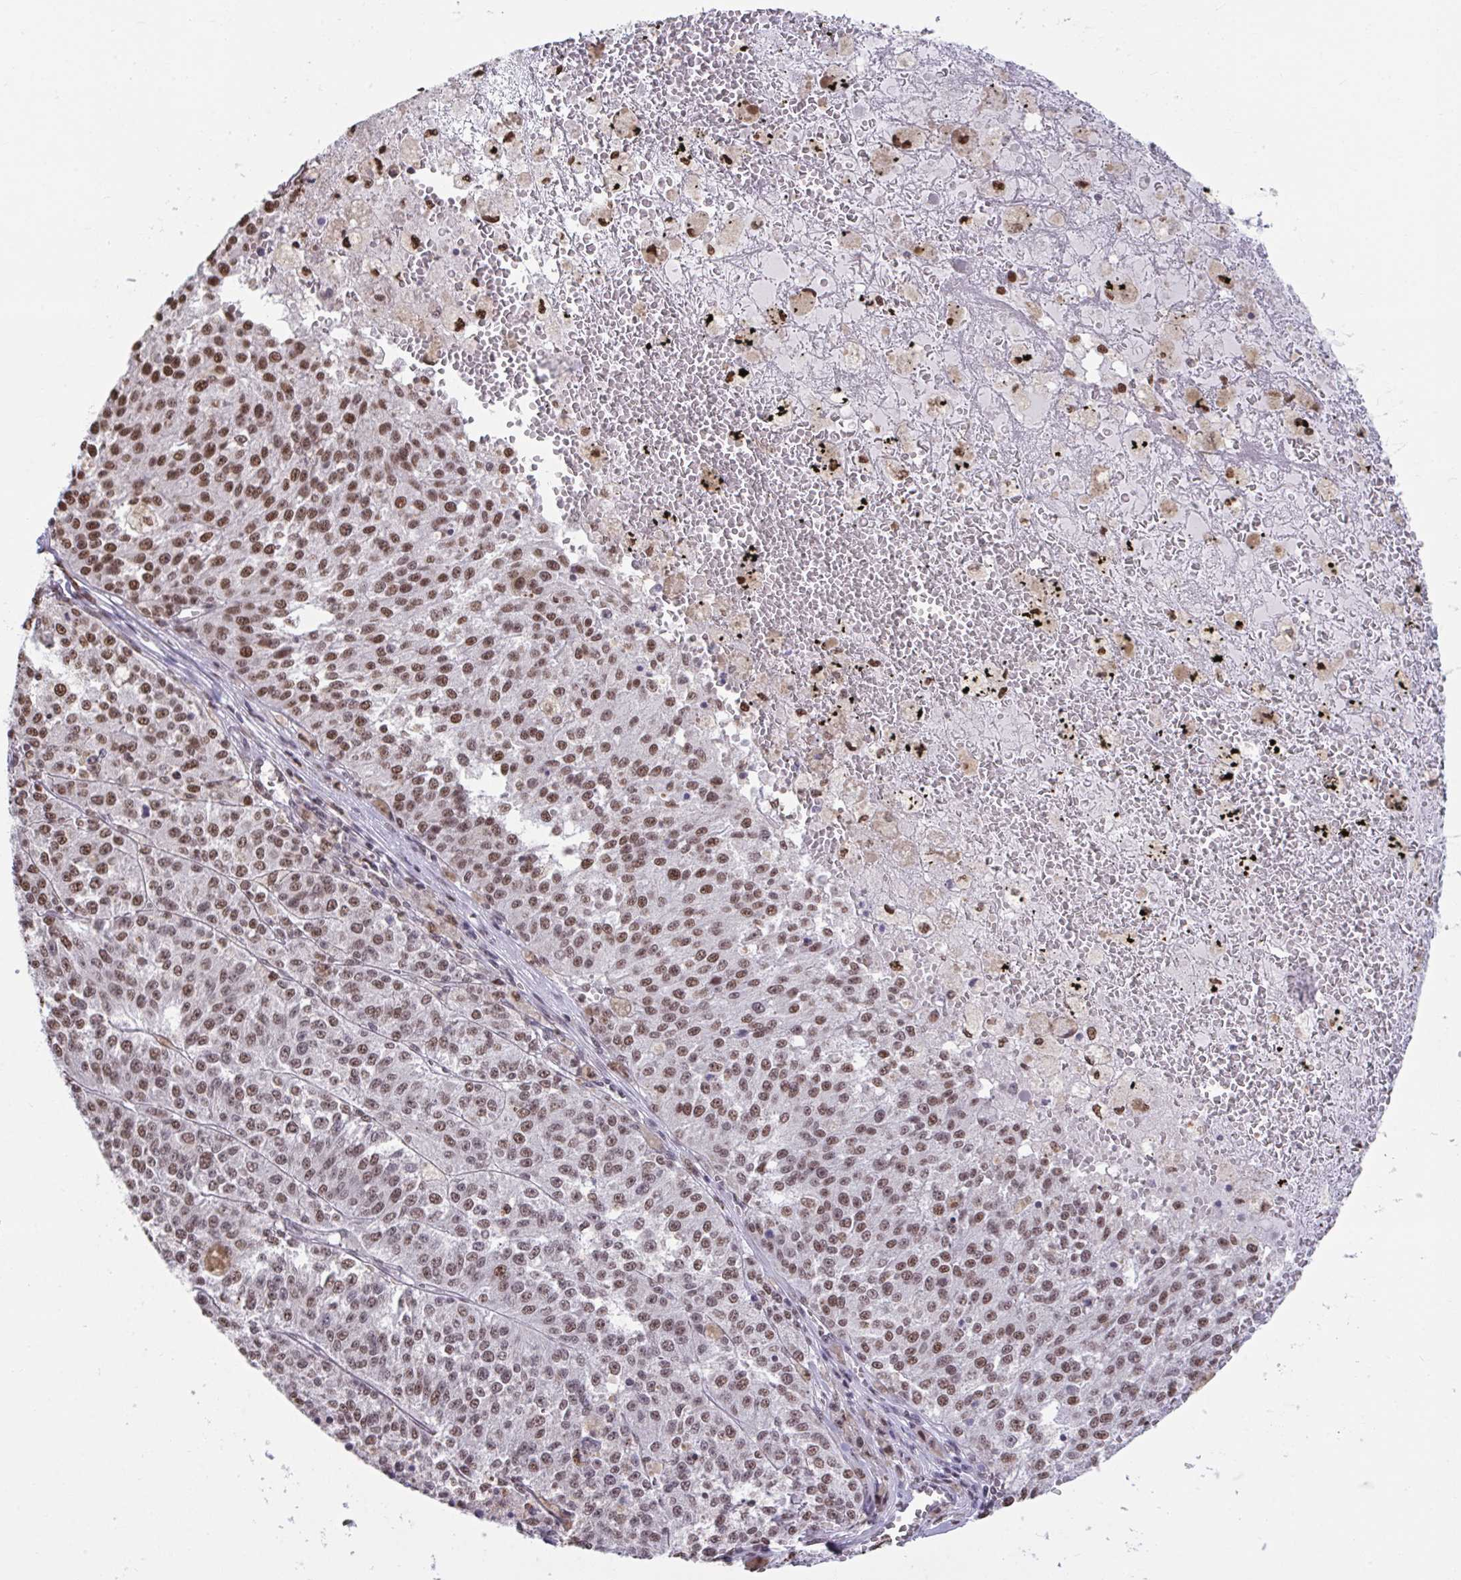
{"staining": {"intensity": "moderate", "quantity": ">75%", "location": "nuclear"}, "tissue": "melanoma", "cell_type": "Tumor cells", "image_type": "cancer", "snomed": [{"axis": "morphology", "description": "Malignant melanoma, Metastatic site"}, {"axis": "topography", "description": "Lymph node"}], "caption": "An immunohistochemistry image of neoplastic tissue is shown. Protein staining in brown labels moderate nuclear positivity in malignant melanoma (metastatic site) within tumor cells.", "gene": "HNRNPDL", "patient": {"sex": "female", "age": 64}}